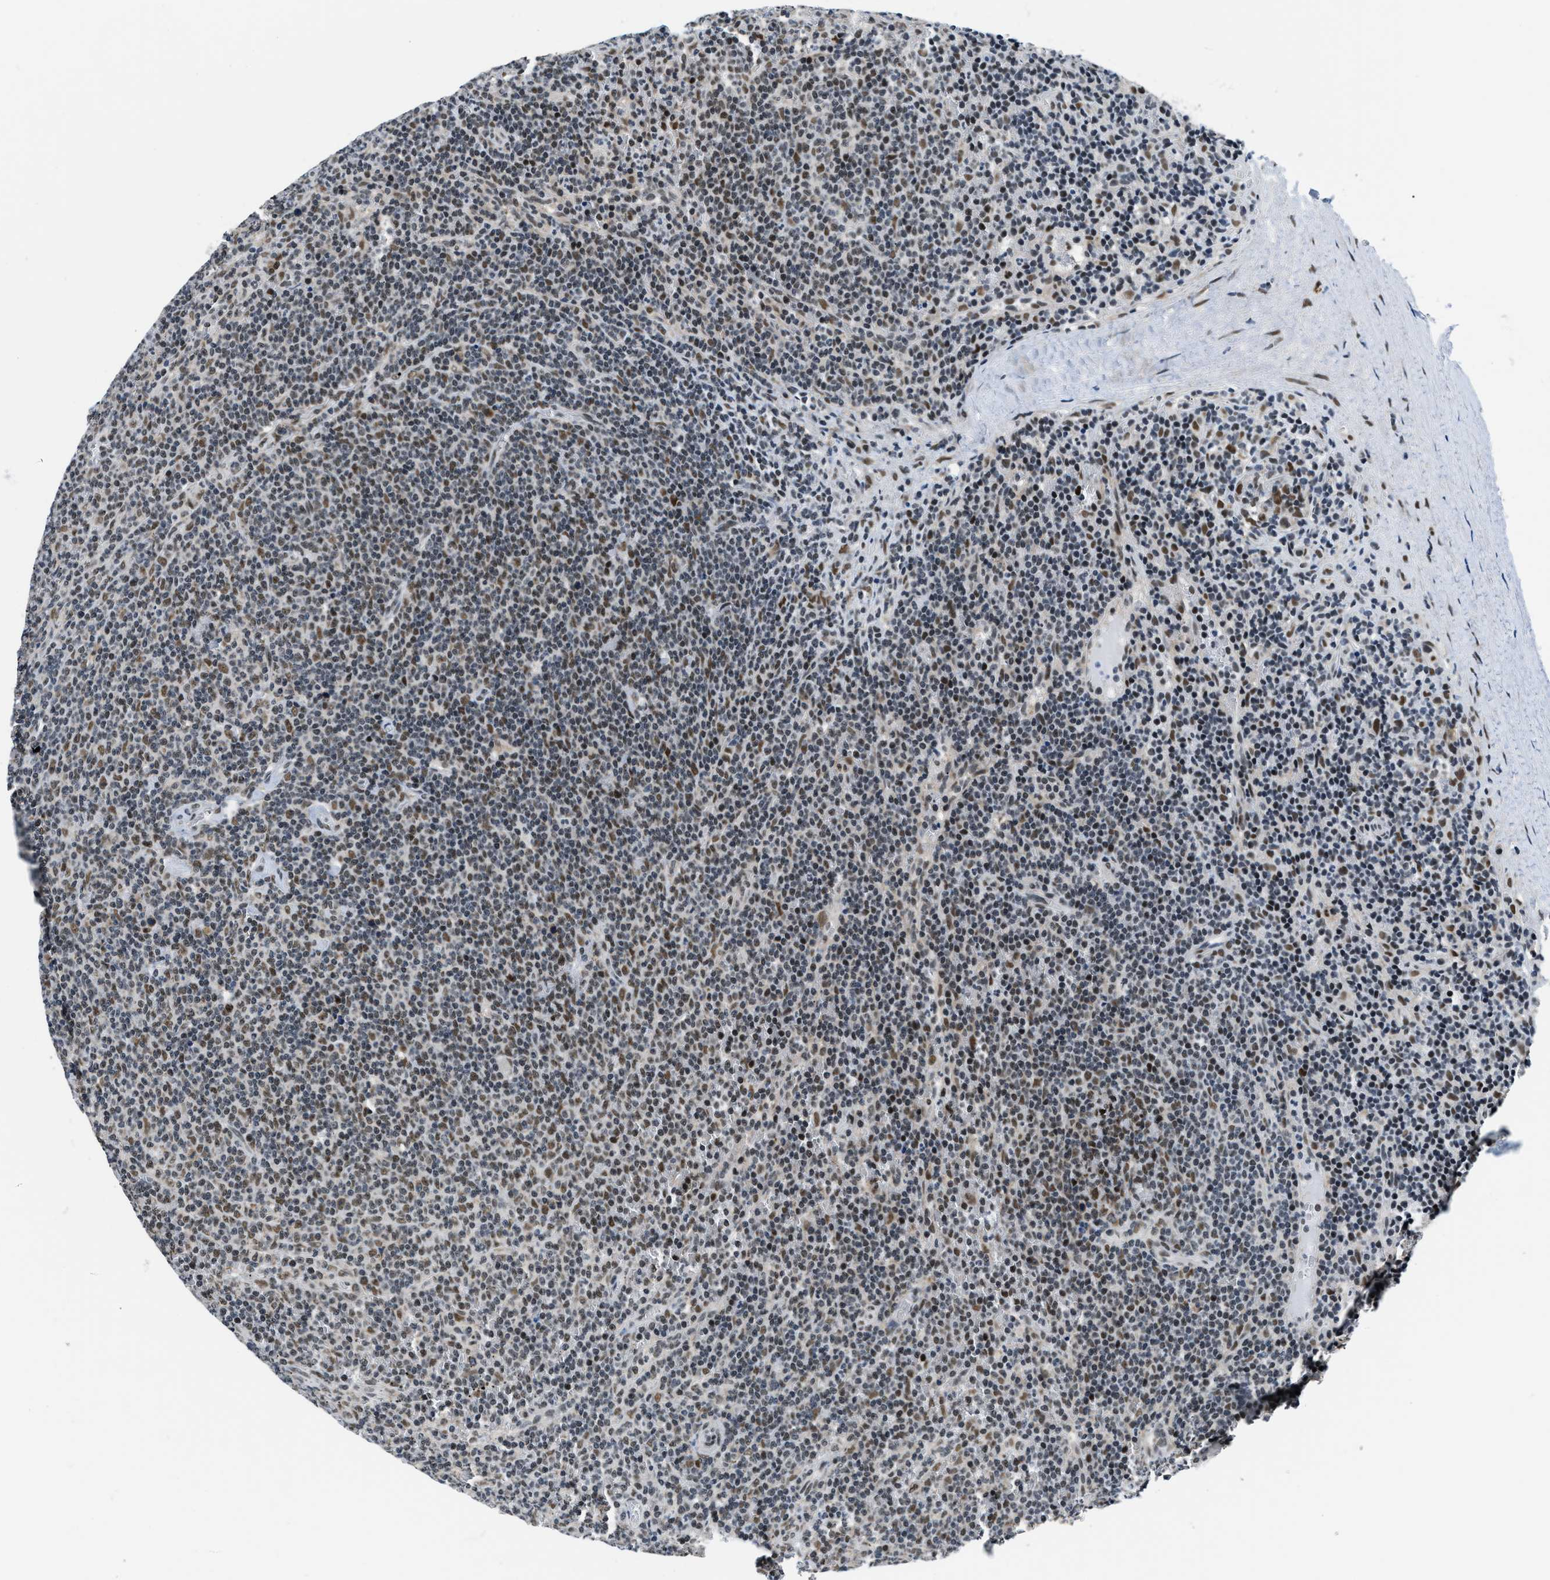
{"staining": {"intensity": "moderate", "quantity": "25%-75%", "location": "nuclear"}, "tissue": "lymphoma", "cell_type": "Tumor cells", "image_type": "cancer", "snomed": [{"axis": "morphology", "description": "Malignant lymphoma, non-Hodgkin's type, Low grade"}, {"axis": "topography", "description": "Spleen"}], "caption": "A histopathology image showing moderate nuclear positivity in approximately 25%-75% of tumor cells in malignant lymphoma, non-Hodgkin's type (low-grade), as visualized by brown immunohistochemical staining.", "gene": "KDM3B", "patient": {"sex": "female", "age": 50}}